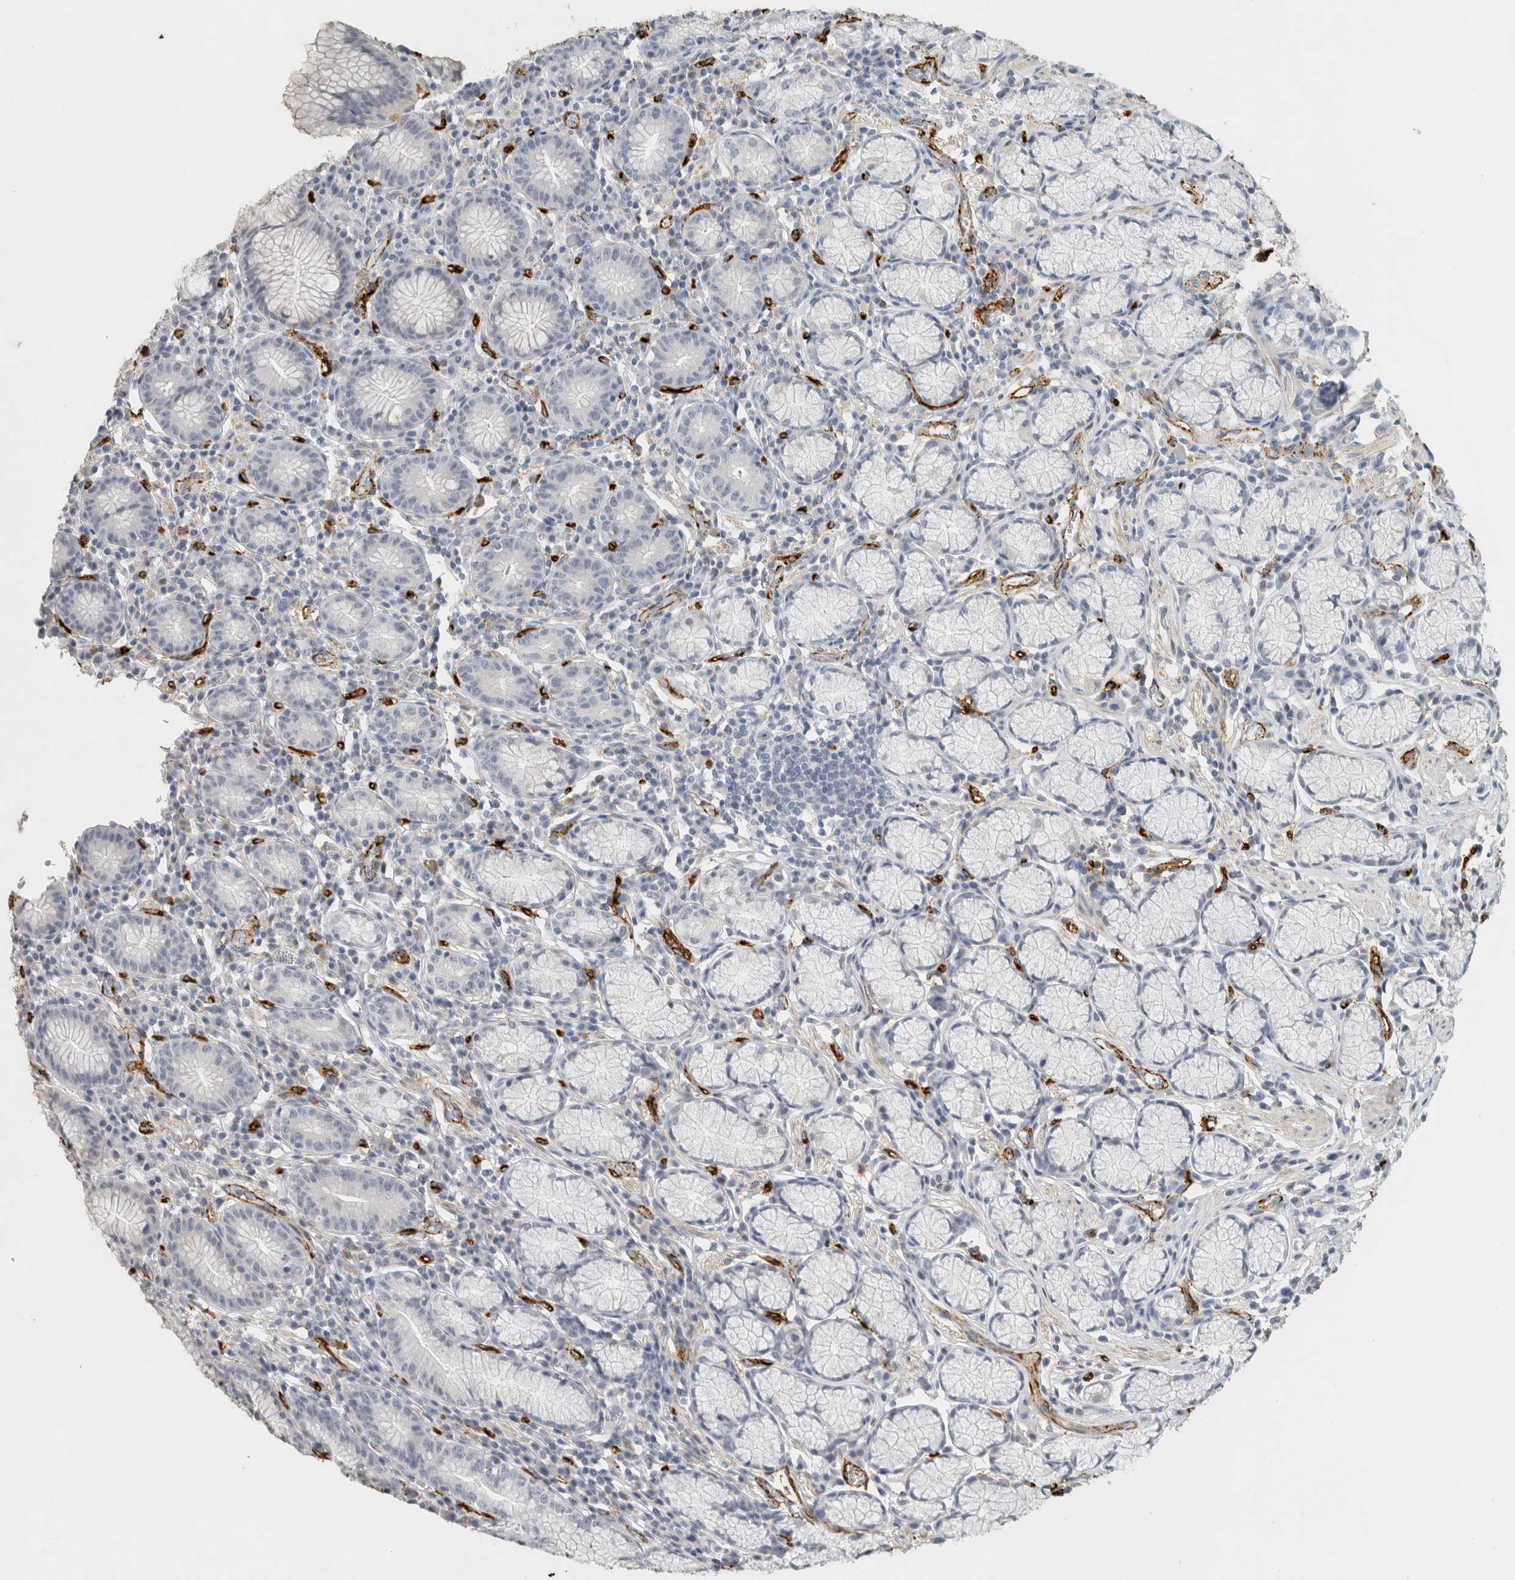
{"staining": {"intensity": "negative", "quantity": "none", "location": "none"}, "tissue": "stomach", "cell_type": "Glandular cells", "image_type": "normal", "snomed": [{"axis": "morphology", "description": "Normal tissue, NOS"}, {"axis": "topography", "description": "Stomach"}], "caption": "Immunohistochemistry histopathology image of benign human stomach stained for a protein (brown), which reveals no positivity in glandular cells. (DAB (3,3'-diaminobenzidine) immunohistochemistry visualized using brightfield microscopy, high magnification).", "gene": "CD36", "patient": {"sex": "male", "age": 55}}